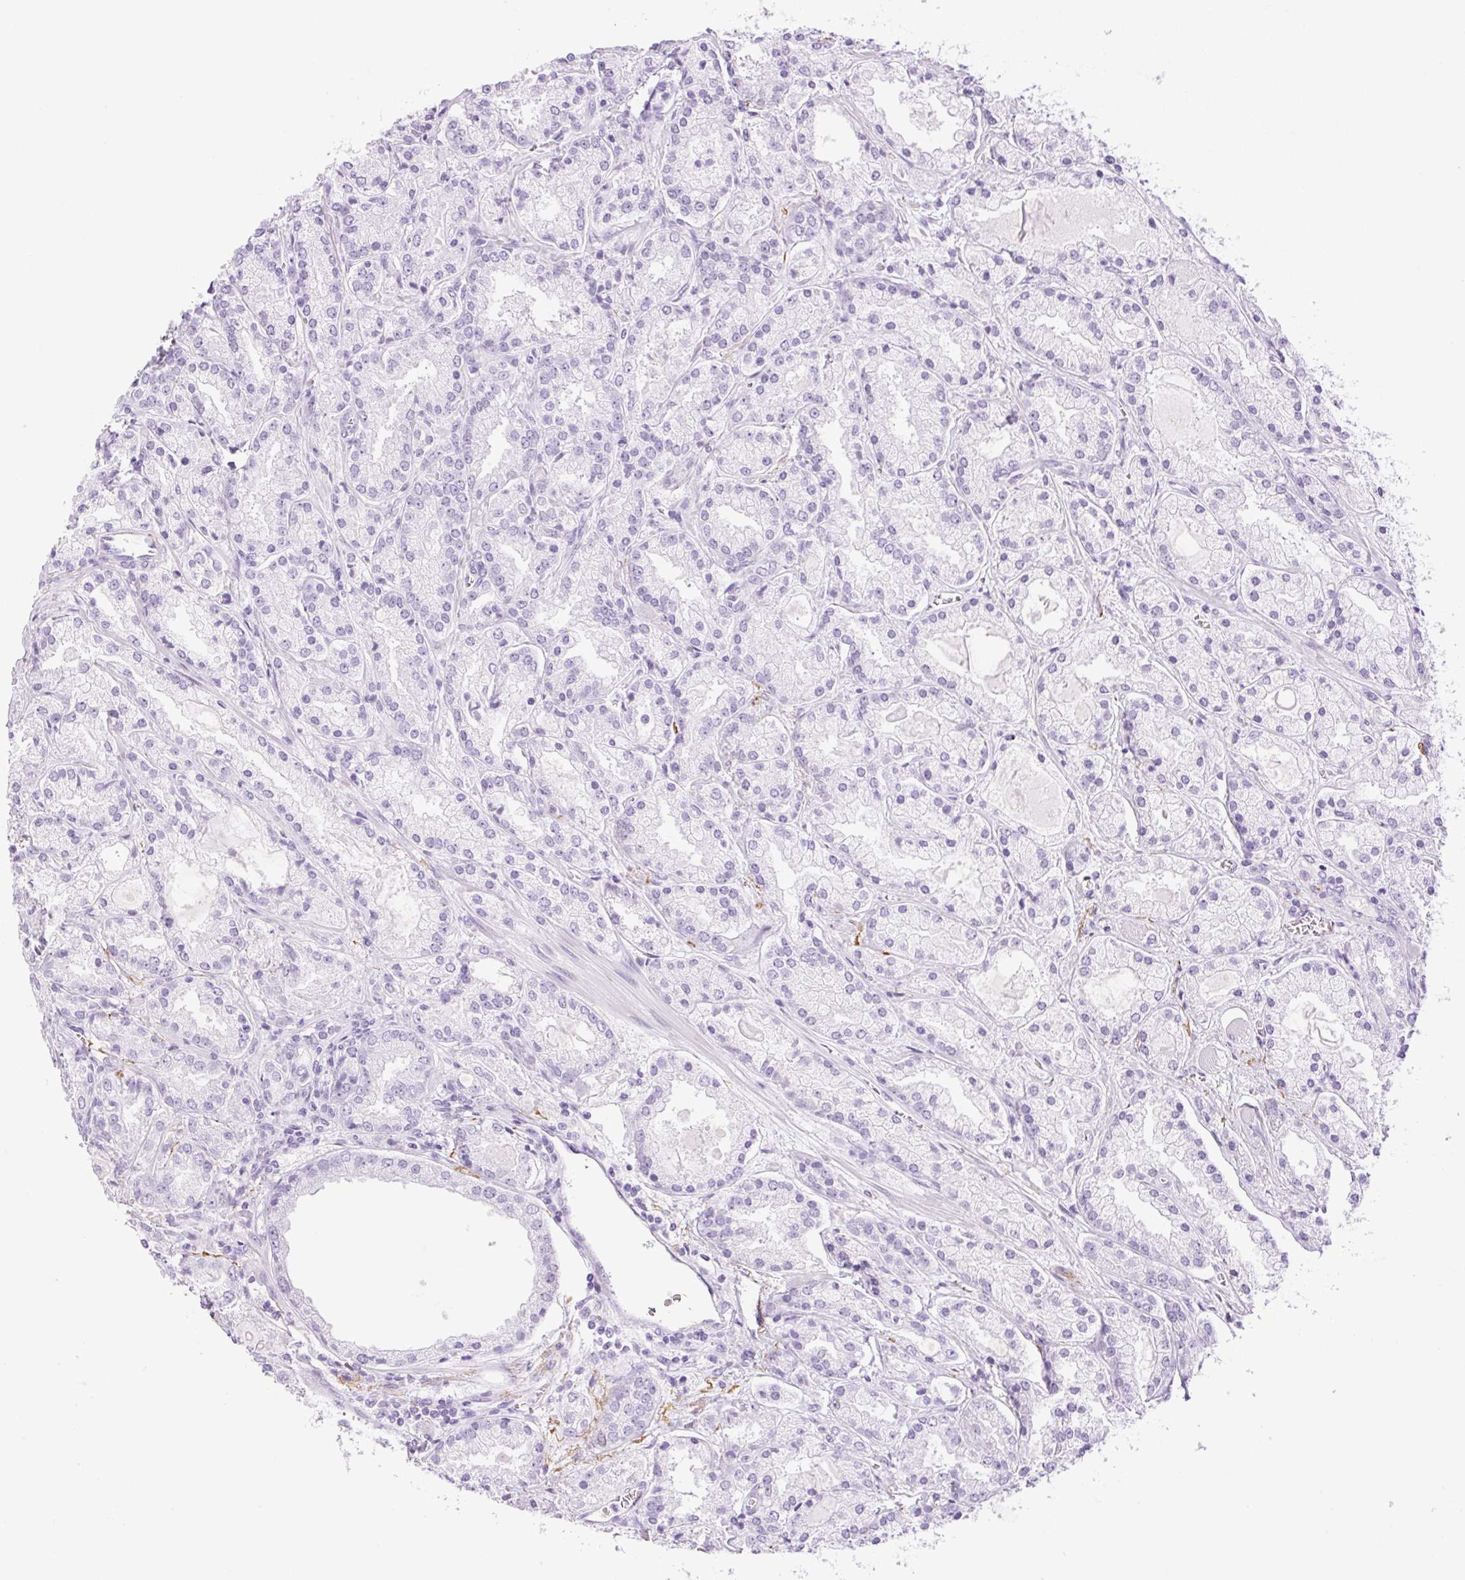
{"staining": {"intensity": "negative", "quantity": "none", "location": "none"}, "tissue": "prostate cancer", "cell_type": "Tumor cells", "image_type": "cancer", "snomed": [{"axis": "morphology", "description": "Adenocarcinoma, High grade"}, {"axis": "topography", "description": "Prostate"}], "caption": "The immunohistochemistry (IHC) histopathology image has no significant positivity in tumor cells of high-grade adenocarcinoma (prostate) tissue. (DAB immunohistochemistry, high magnification).", "gene": "SP140L", "patient": {"sex": "male", "age": 67}}